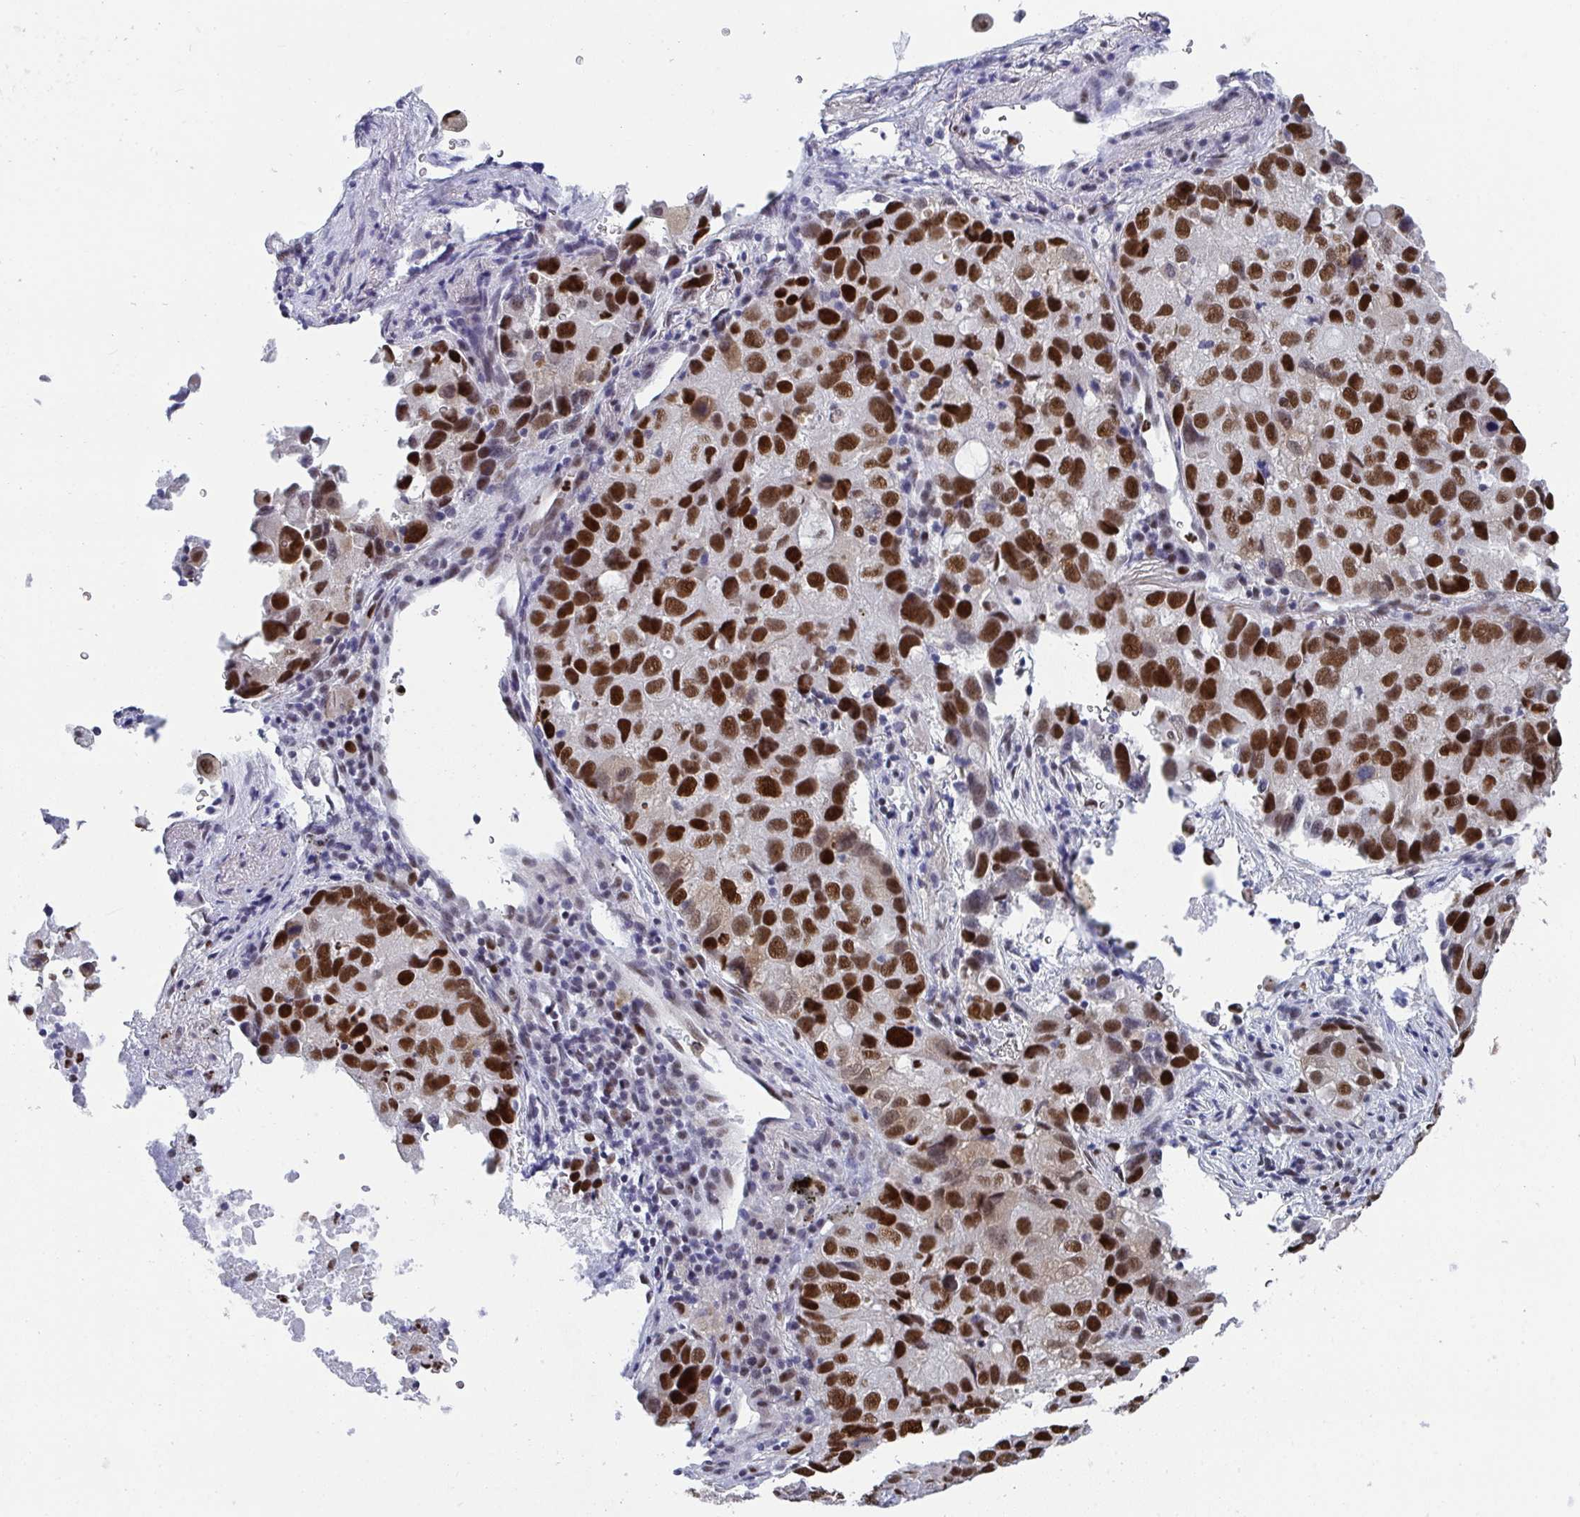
{"staining": {"intensity": "strong", "quantity": ">75%", "location": "nuclear"}, "tissue": "lung cancer", "cell_type": "Tumor cells", "image_type": "cancer", "snomed": [{"axis": "morphology", "description": "Normal morphology"}, {"axis": "morphology", "description": "Adenocarcinoma, NOS"}, {"axis": "topography", "description": "Lymph node"}, {"axis": "topography", "description": "Lung"}], "caption": "Protein analysis of lung cancer (adenocarcinoma) tissue displays strong nuclear positivity in approximately >75% of tumor cells. Immunohistochemistry stains the protein of interest in brown and the nuclei are stained blue.", "gene": "JDP2", "patient": {"sex": "female", "age": 51}}